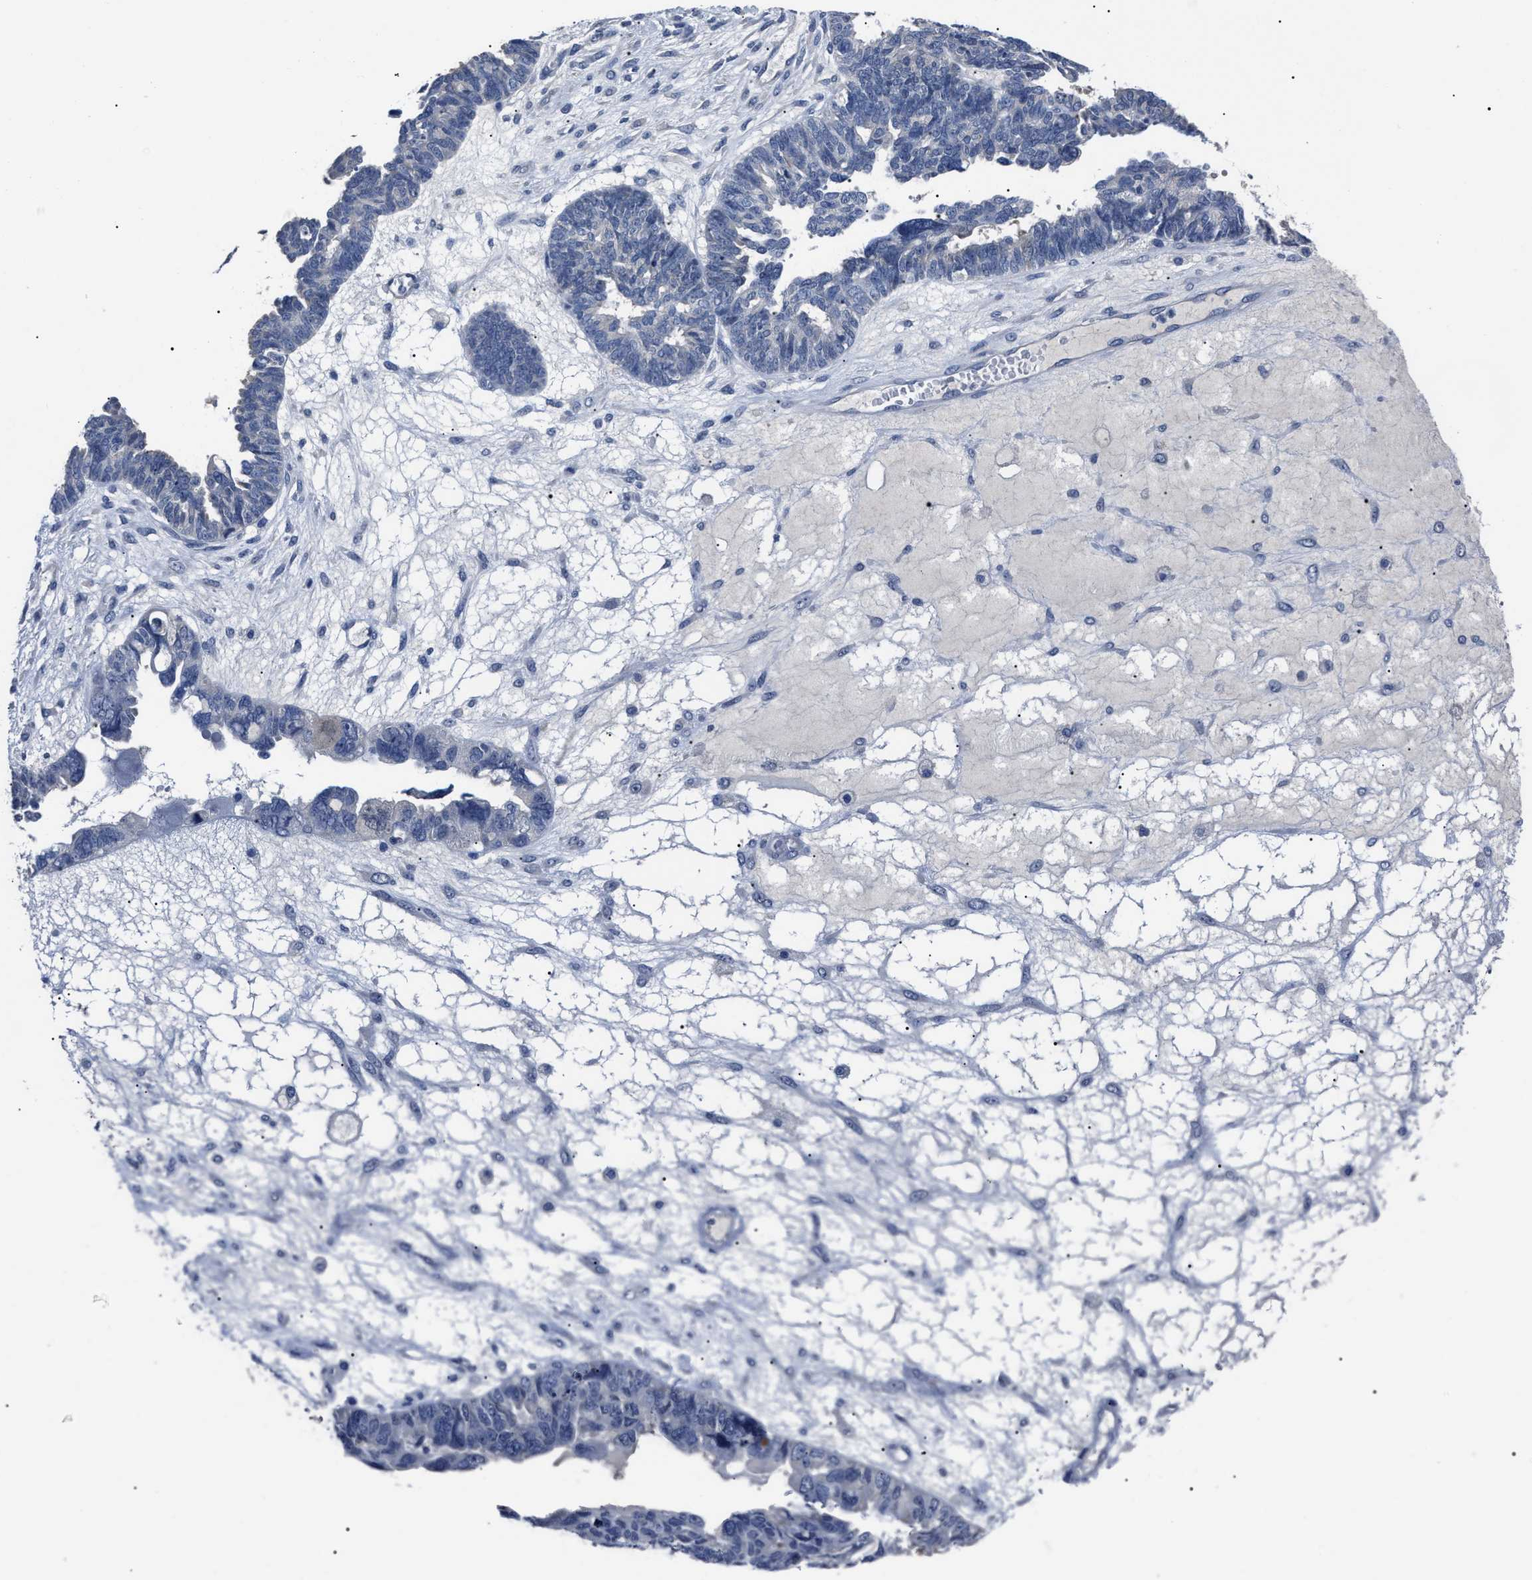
{"staining": {"intensity": "negative", "quantity": "none", "location": "none"}, "tissue": "ovarian cancer", "cell_type": "Tumor cells", "image_type": "cancer", "snomed": [{"axis": "morphology", "description": "Cystadenocarcinoma, serous, NOS"}, {"axis": "topography", "description": "Ovary"}], "caption": "The histopathology image demonstrates no staining of tumor cells in ovarian cancer. (DAB (3,3'-diaminobenzidine) IHC, high magnification).", "gene": "LRWD1", "patient": {"sex": "female", "age": 79}}